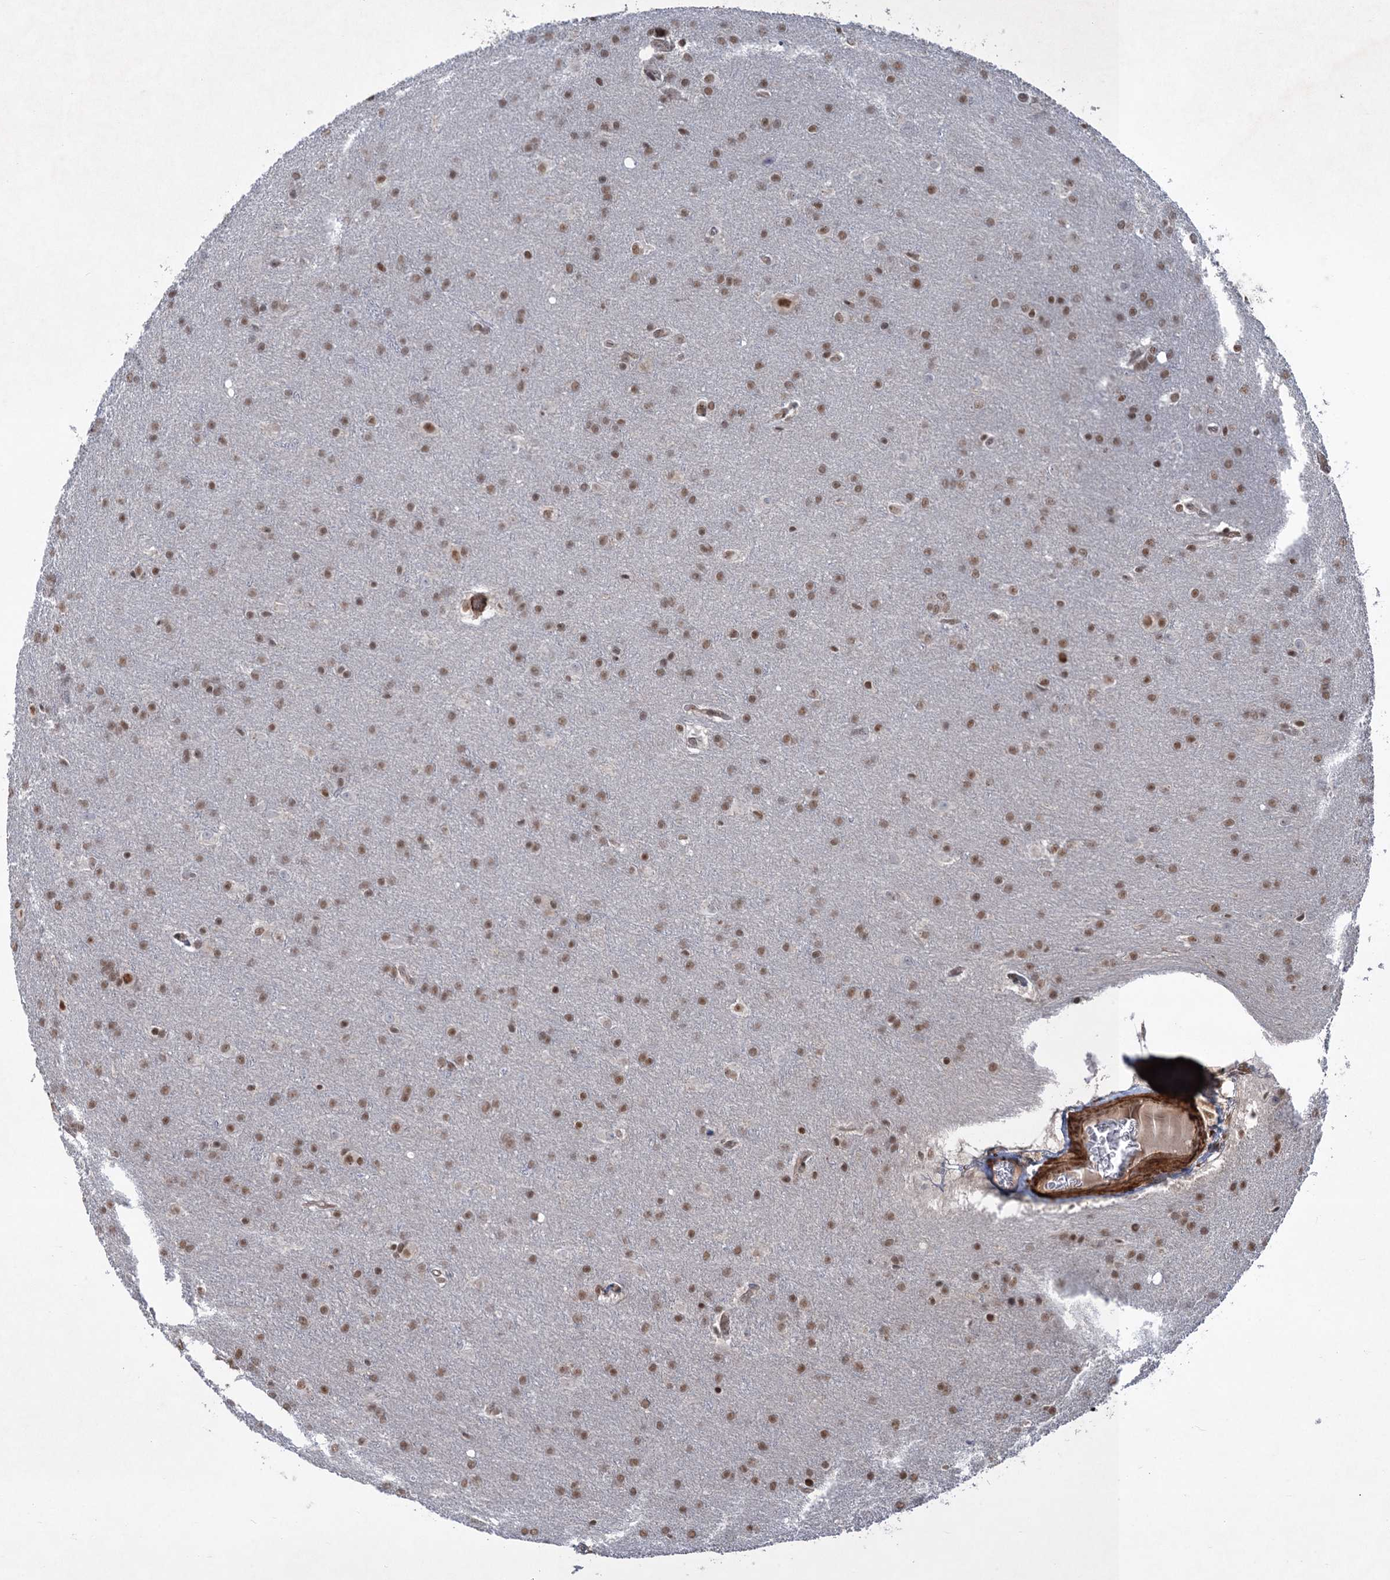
{"staining": {"intensity": "moderate", "quantity": ">75%", "location": "nuclear"}, "tissue": "glioma", "cell_type": "Tumor cells", "image_type": "cancer", "snomed": [{"axis": "morphology", "description": "Glioma, malignant, Low grade"}, {"axis": "topography", "description": "Brain"}], "caption": "There is medium levels of moderate nuclear staining in tumor cells of low-grade glioma (malignant), as demonstrated by immunohistochemical staining (brown color).", "gene": "TTC31", "patient": {"sex": "female", "age": 32}}